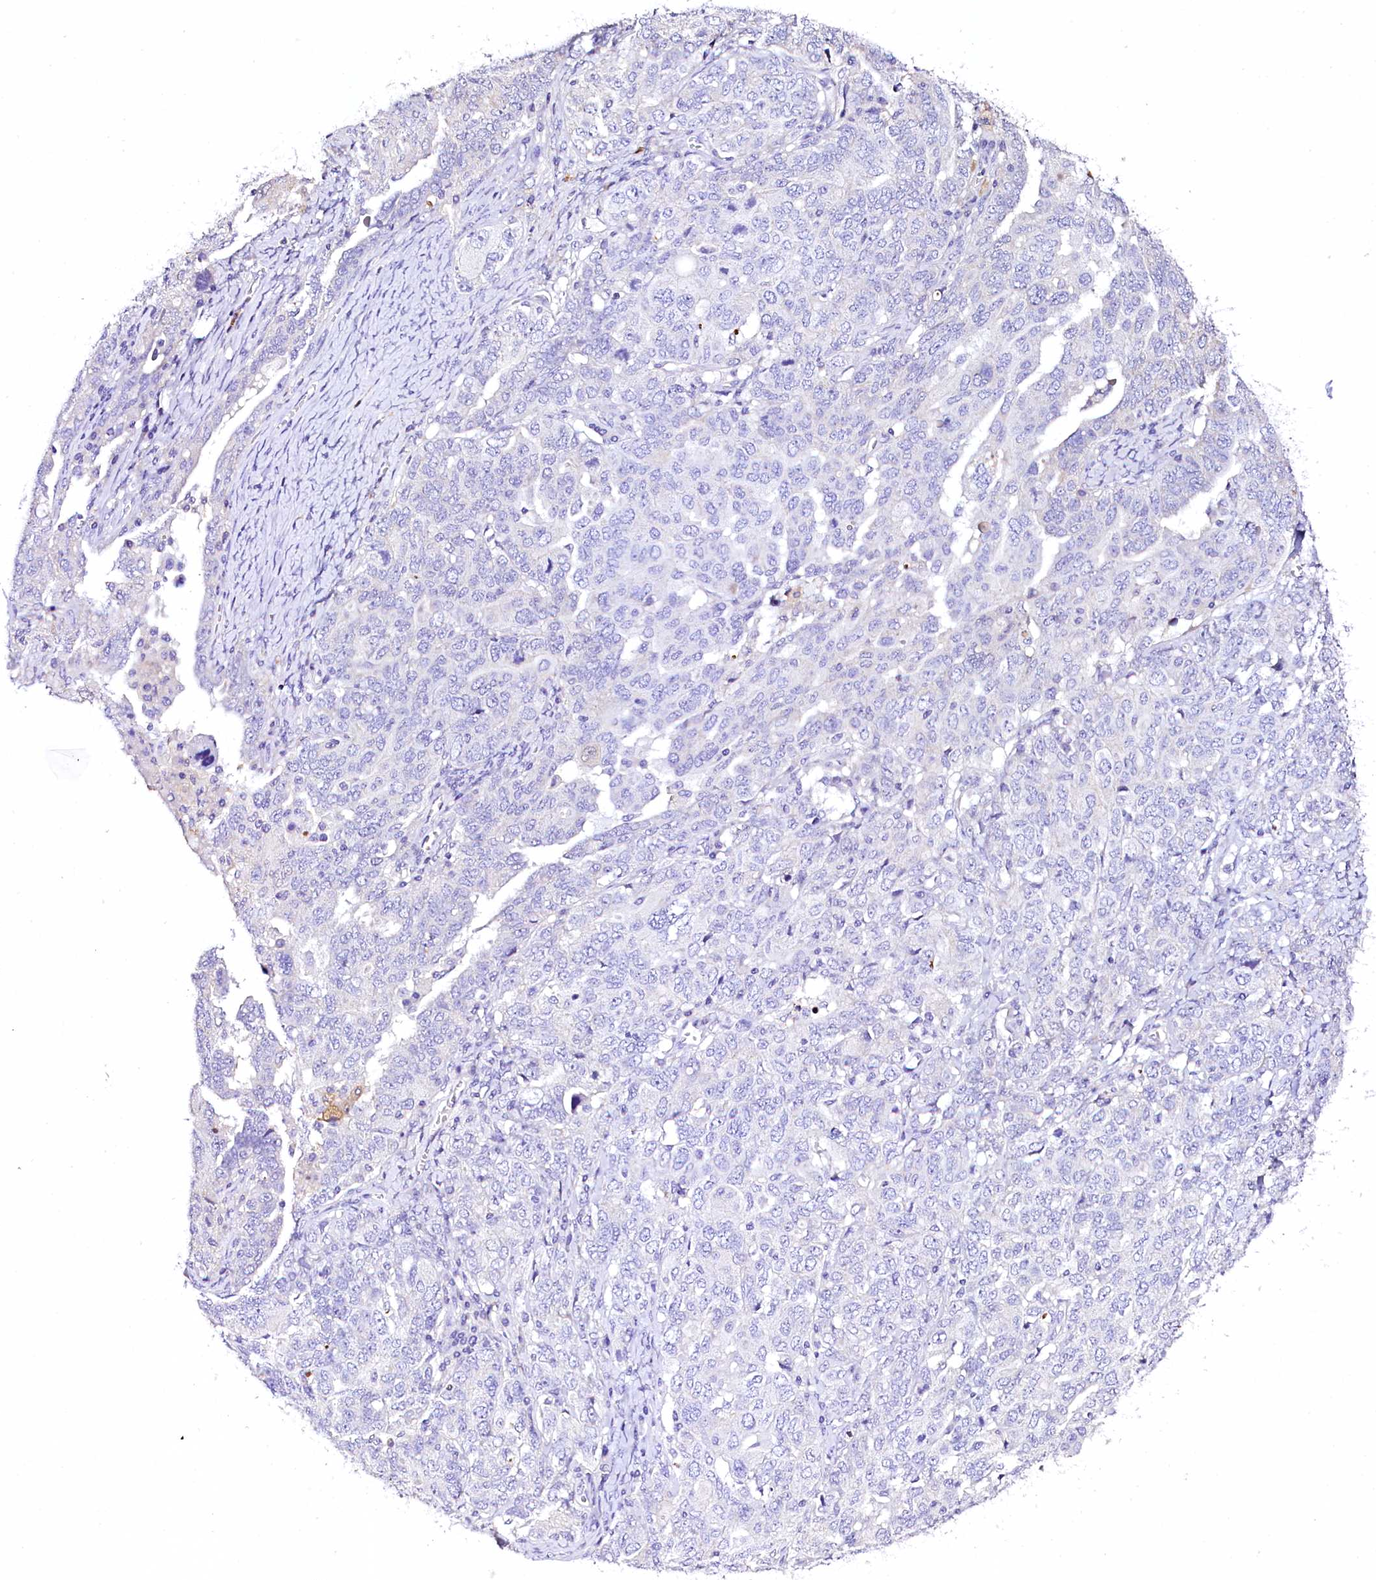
{"staining": {"intensity": "negative", "quantity": "none", "location": "none"}, "tissue": "ovarian cancer", "cell_type": "Tumor cells", "image_type": "cancer", "snomed": [{"axis": "morphology", "description": "Carcinoma, endometroid"}, {"axis": "topography", "description": "Ovary"}], "caption": "Micrograph shows no protein staining in tumor cells of ovarian cancer (endometroid carcinoma) tissue. The staining is performed using DAB brown chromogen with nuclei counter-stained in using hematoxylin.", "gene": "NAA16", "patient": {"sex": "female", "age": 62}}